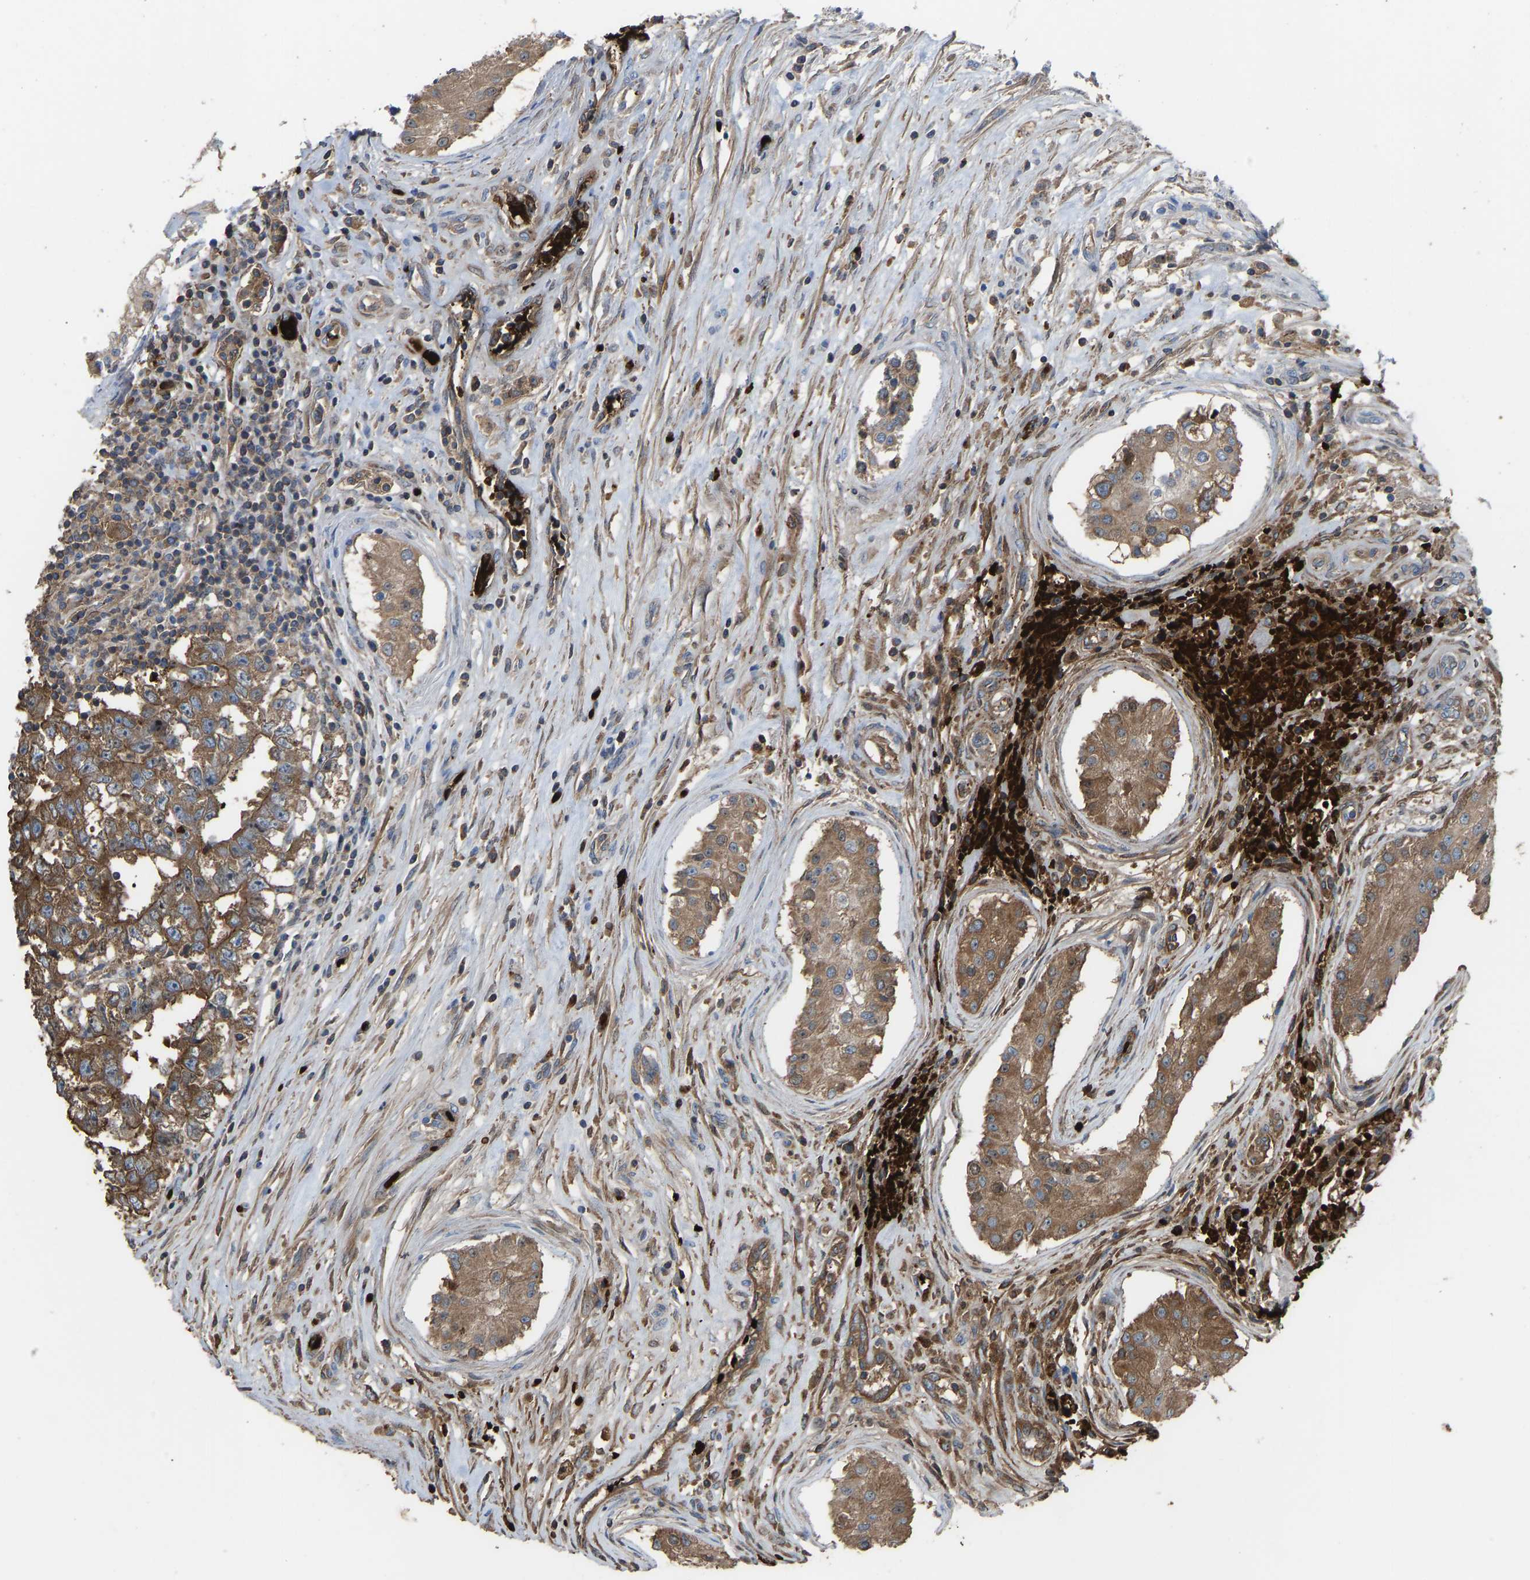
{"staining": {"intensity": "strong", "quantity": ">75%", "location": "cytoplasmic/membranous"}, "tissue": "testis cancer", "cell_type": "Tumor cells", "image_type": "cancer", "snomed": [{"axis": "morphology", "description": "Carcinoma, Embryonal, NOS"}, {"axis": "topography", "description": "Testis"}], "caption": "A high amount of strong cytoplasmic/membranous expression is identified in approximately >75% of tumor cells in testis cancer tissue. The staining was performed using DAB (3,3'-diaminobenzidine), with brown indicating positive protein expression. Nuclei are stained blue with hematoxylin.", "gene": "PIGS", "patient": {"sex": "male", "age": 25}}